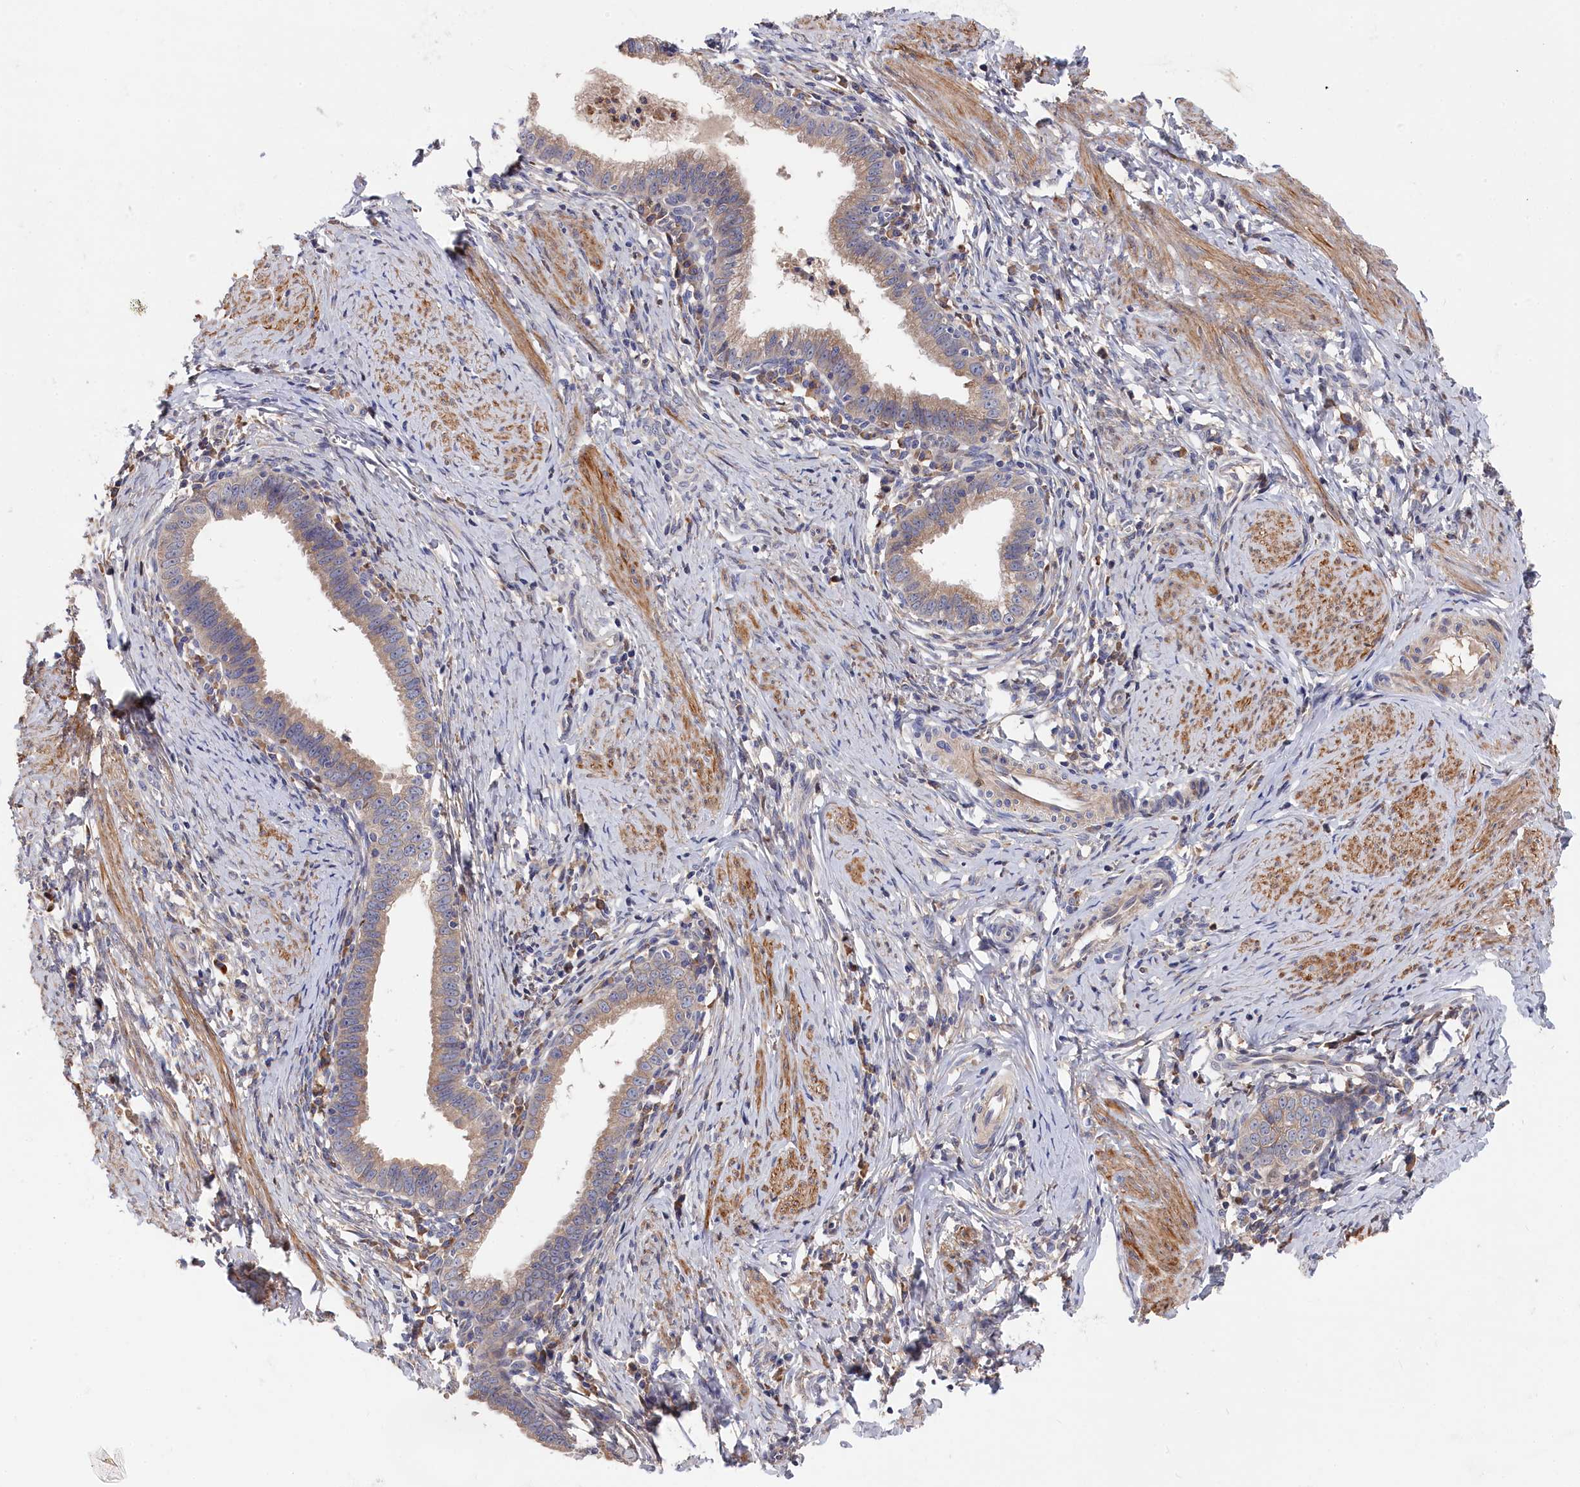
{"staining": {"intensity": "weak", "quantity": ">75%", "location": "cytoplasmic/membranous"}, "tissue": "cervical cancer", "cell_type": "Tumor cells", "image_type": "cancer", "snomed": [{"axis": "morphology", "description": "Adenocarcinoma, NOS"}, {"axis": "topography", "description": "Cervix"}], "caption": "Protein staining of adenocarcinoma (cervical) tissue reveals weak cytoplasmic/membranous expression in approximately >75% of tumor cells. (DAB IHC, brown staining for protein, blue staining for nuclei).", "gene": "CYB5D2", "patient": {"sex": "female", "age": 36}}